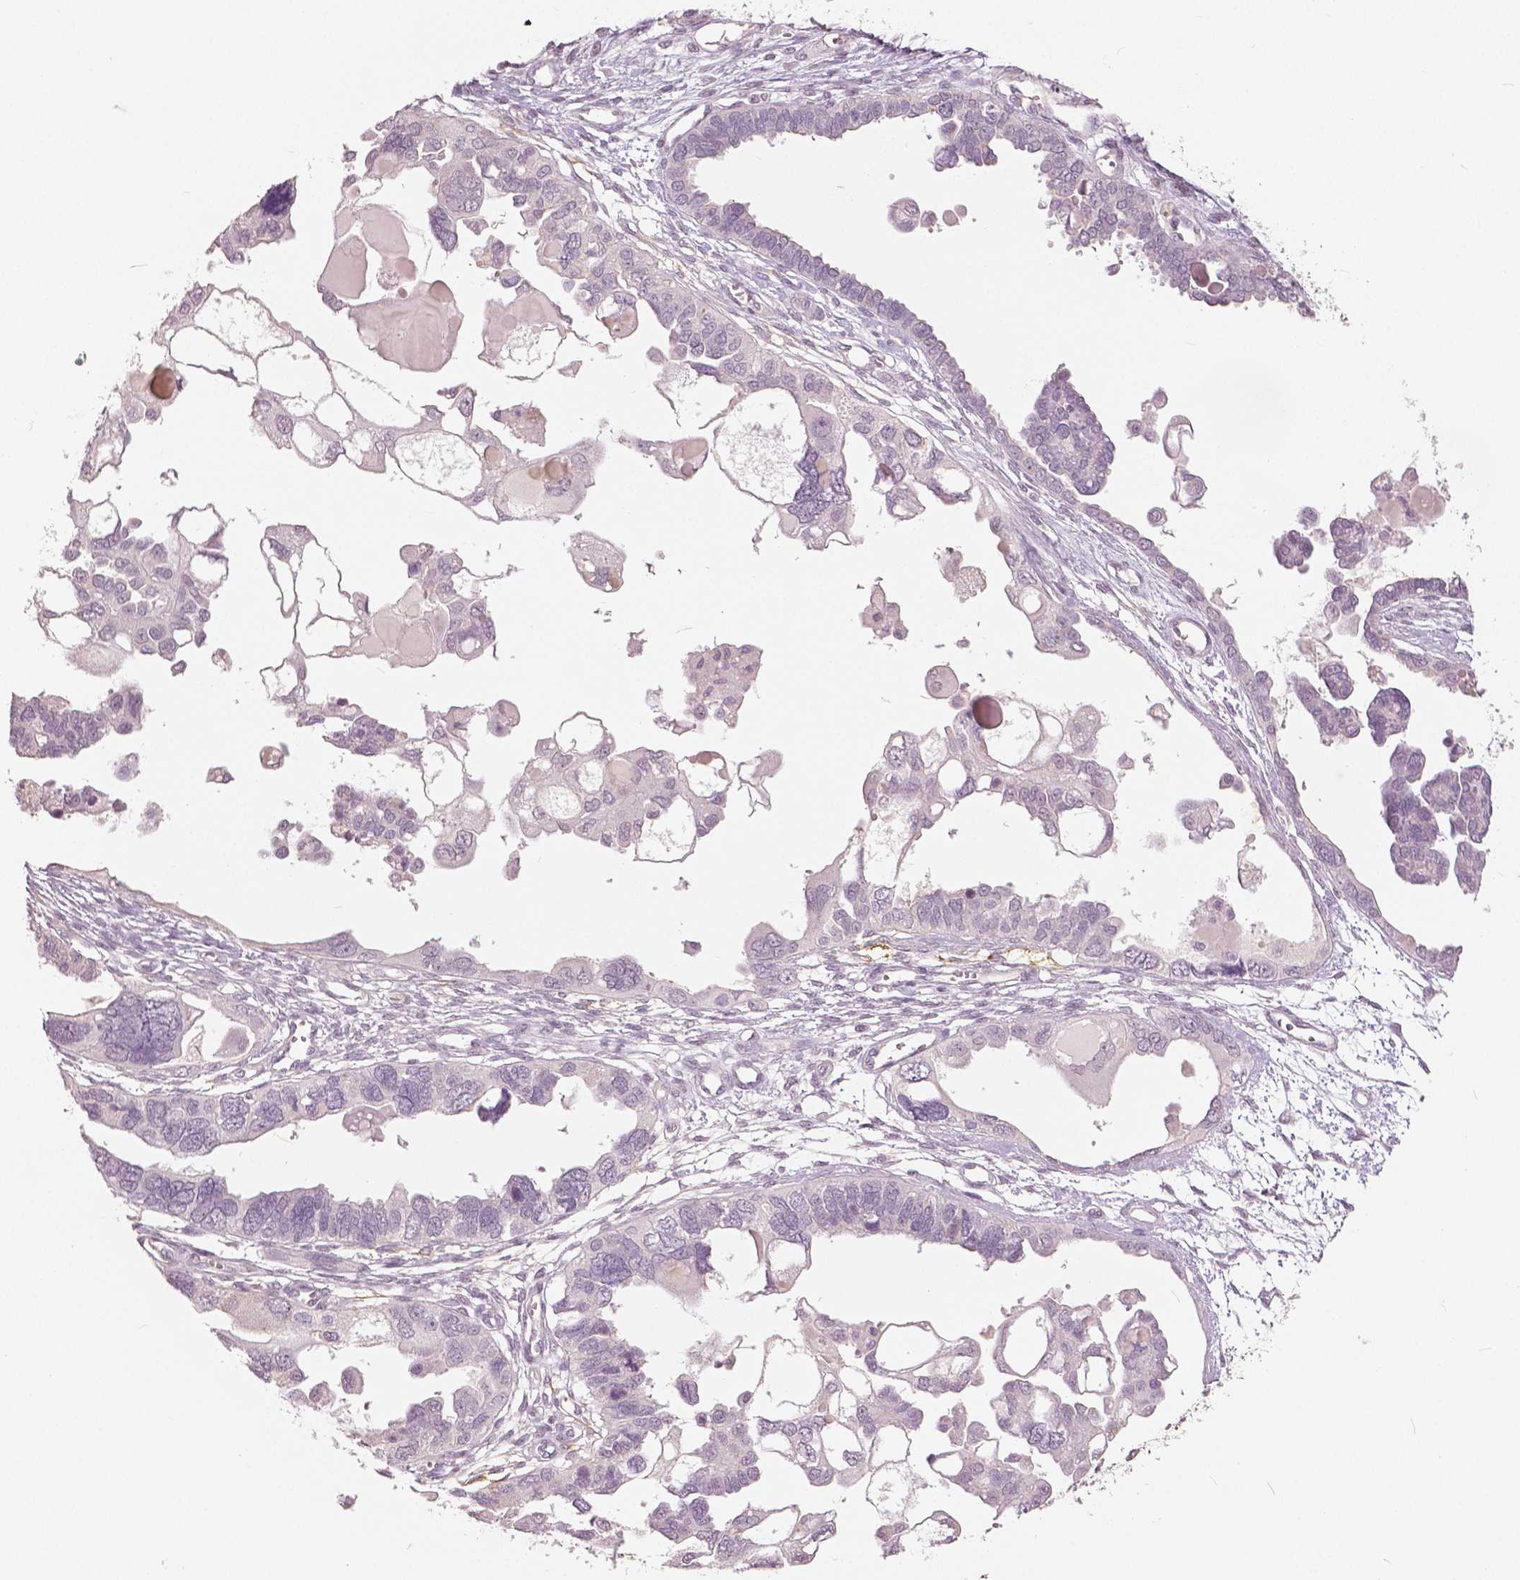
{"staining": {"intensity": "negative", "quantity": "none", "location": "none"}, "tissue": "ovarian cancer", "cell_type": "Tumor cells", "image_type": "cancer", "snomed": [{"axis": "morphology", "description": "Cystadenocarcinoma, serous, NOS"}, {"axis": "topography", "description": "Ovary"}], "caption": "Human ovarian cancer (serous cystadenocarcinoma) stained for a protein using immunohistochemistry (IHC) reveals no staining in tumor cells.", "gene": "NANOG", "patient": {"sex": "female", "age": 51}}